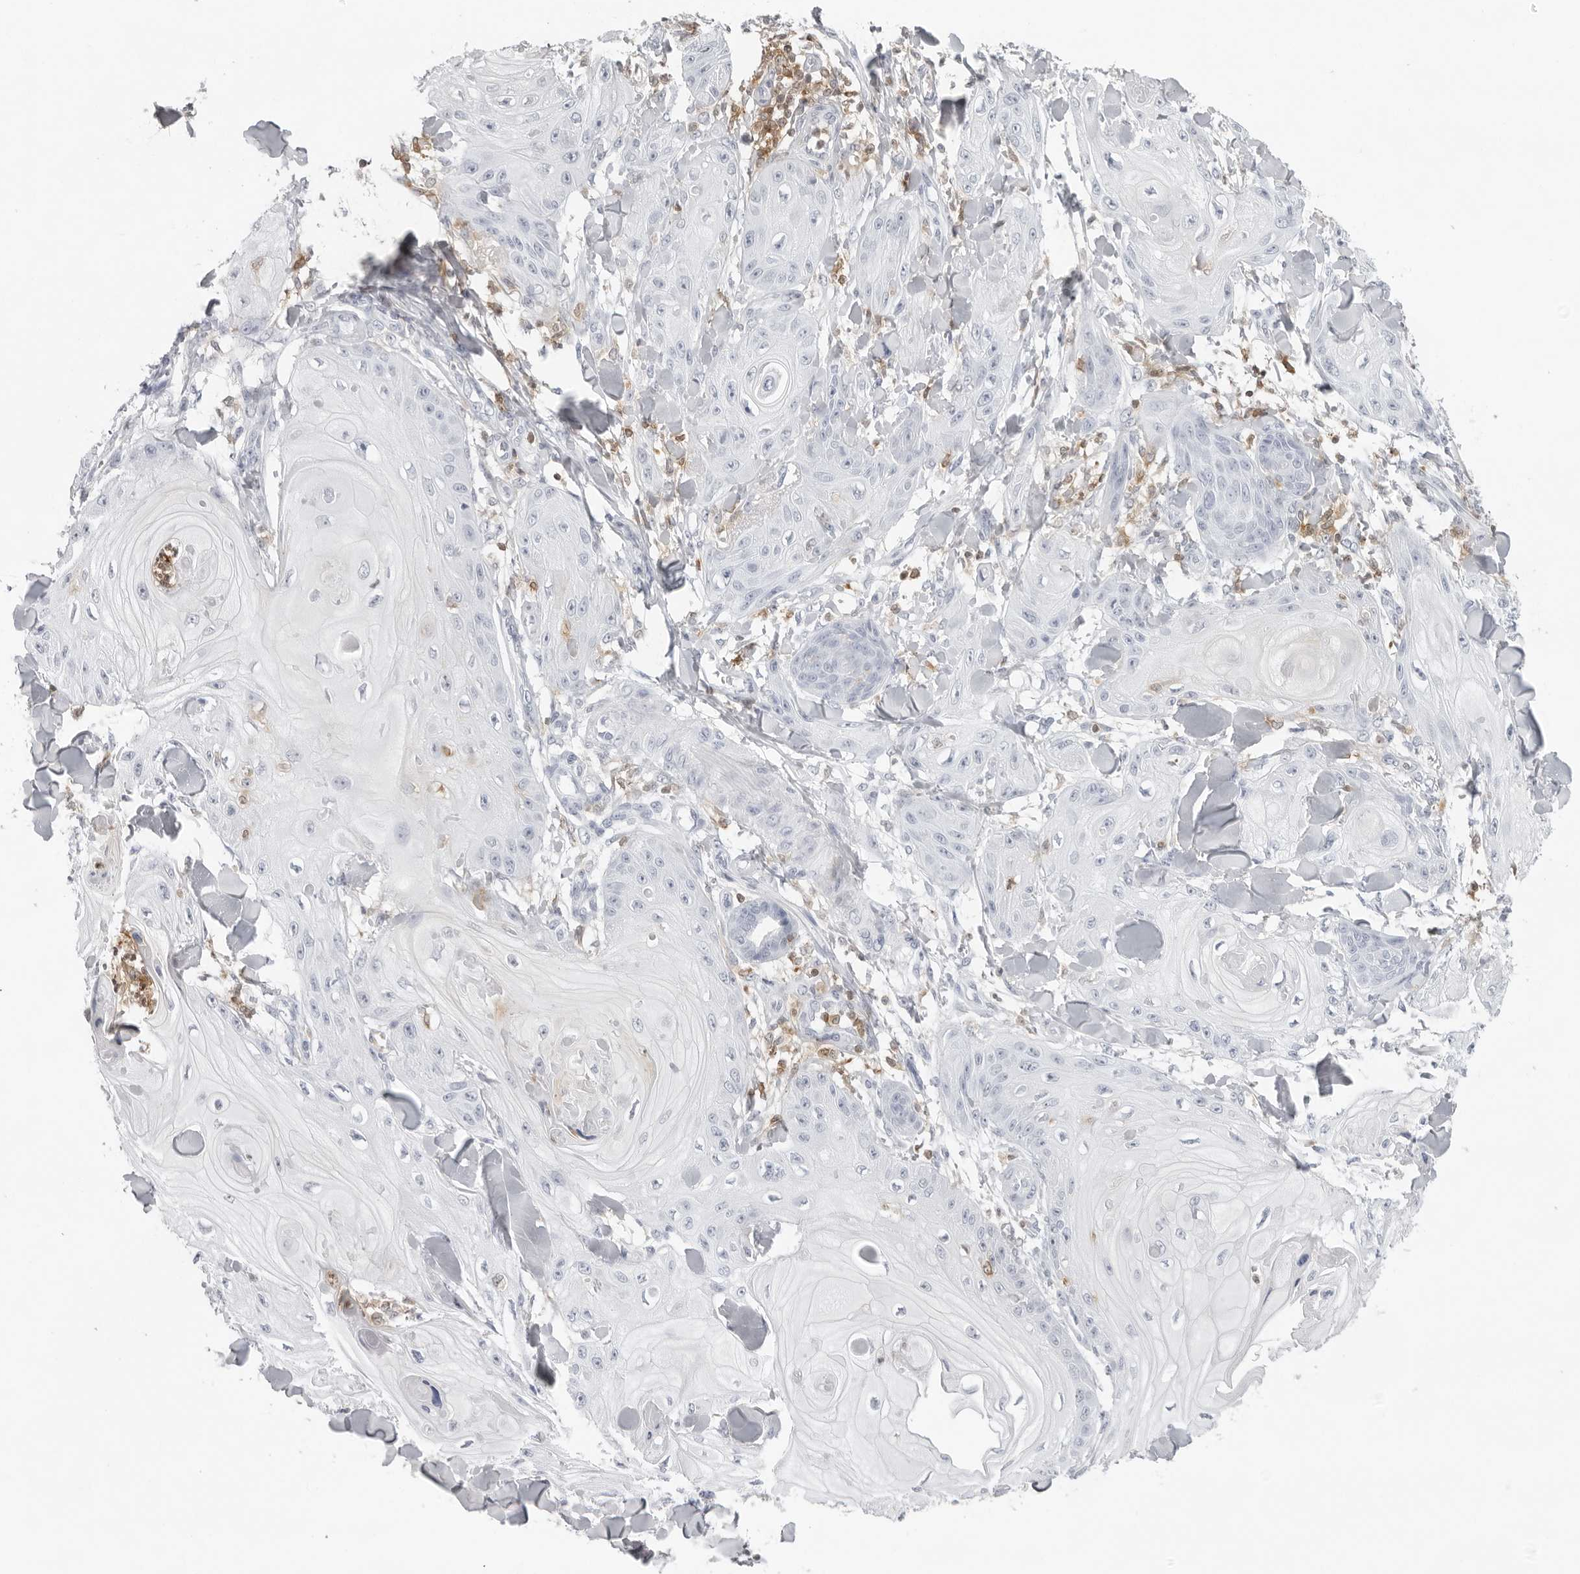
{"staining": {"intensity": "negative", "quantity": "none", "location": "none"}, "tissue": "skin cancer", "cell_type": "Tumor cells", "image_type": "cancer", "snomed": [{"axis": "morphology", "description": "Squamous cell carcinoma, NOS"}, {"axis": "topography", "description": "Skin"}], "caption": "A photomicrograph of human skin cancer is negative for staining in tumor cells. (Immunohistochemistry, brightfield microscopy, high magnification).", "gene": "FMNL1", "patient": {"sex": "male", "age": 74}}